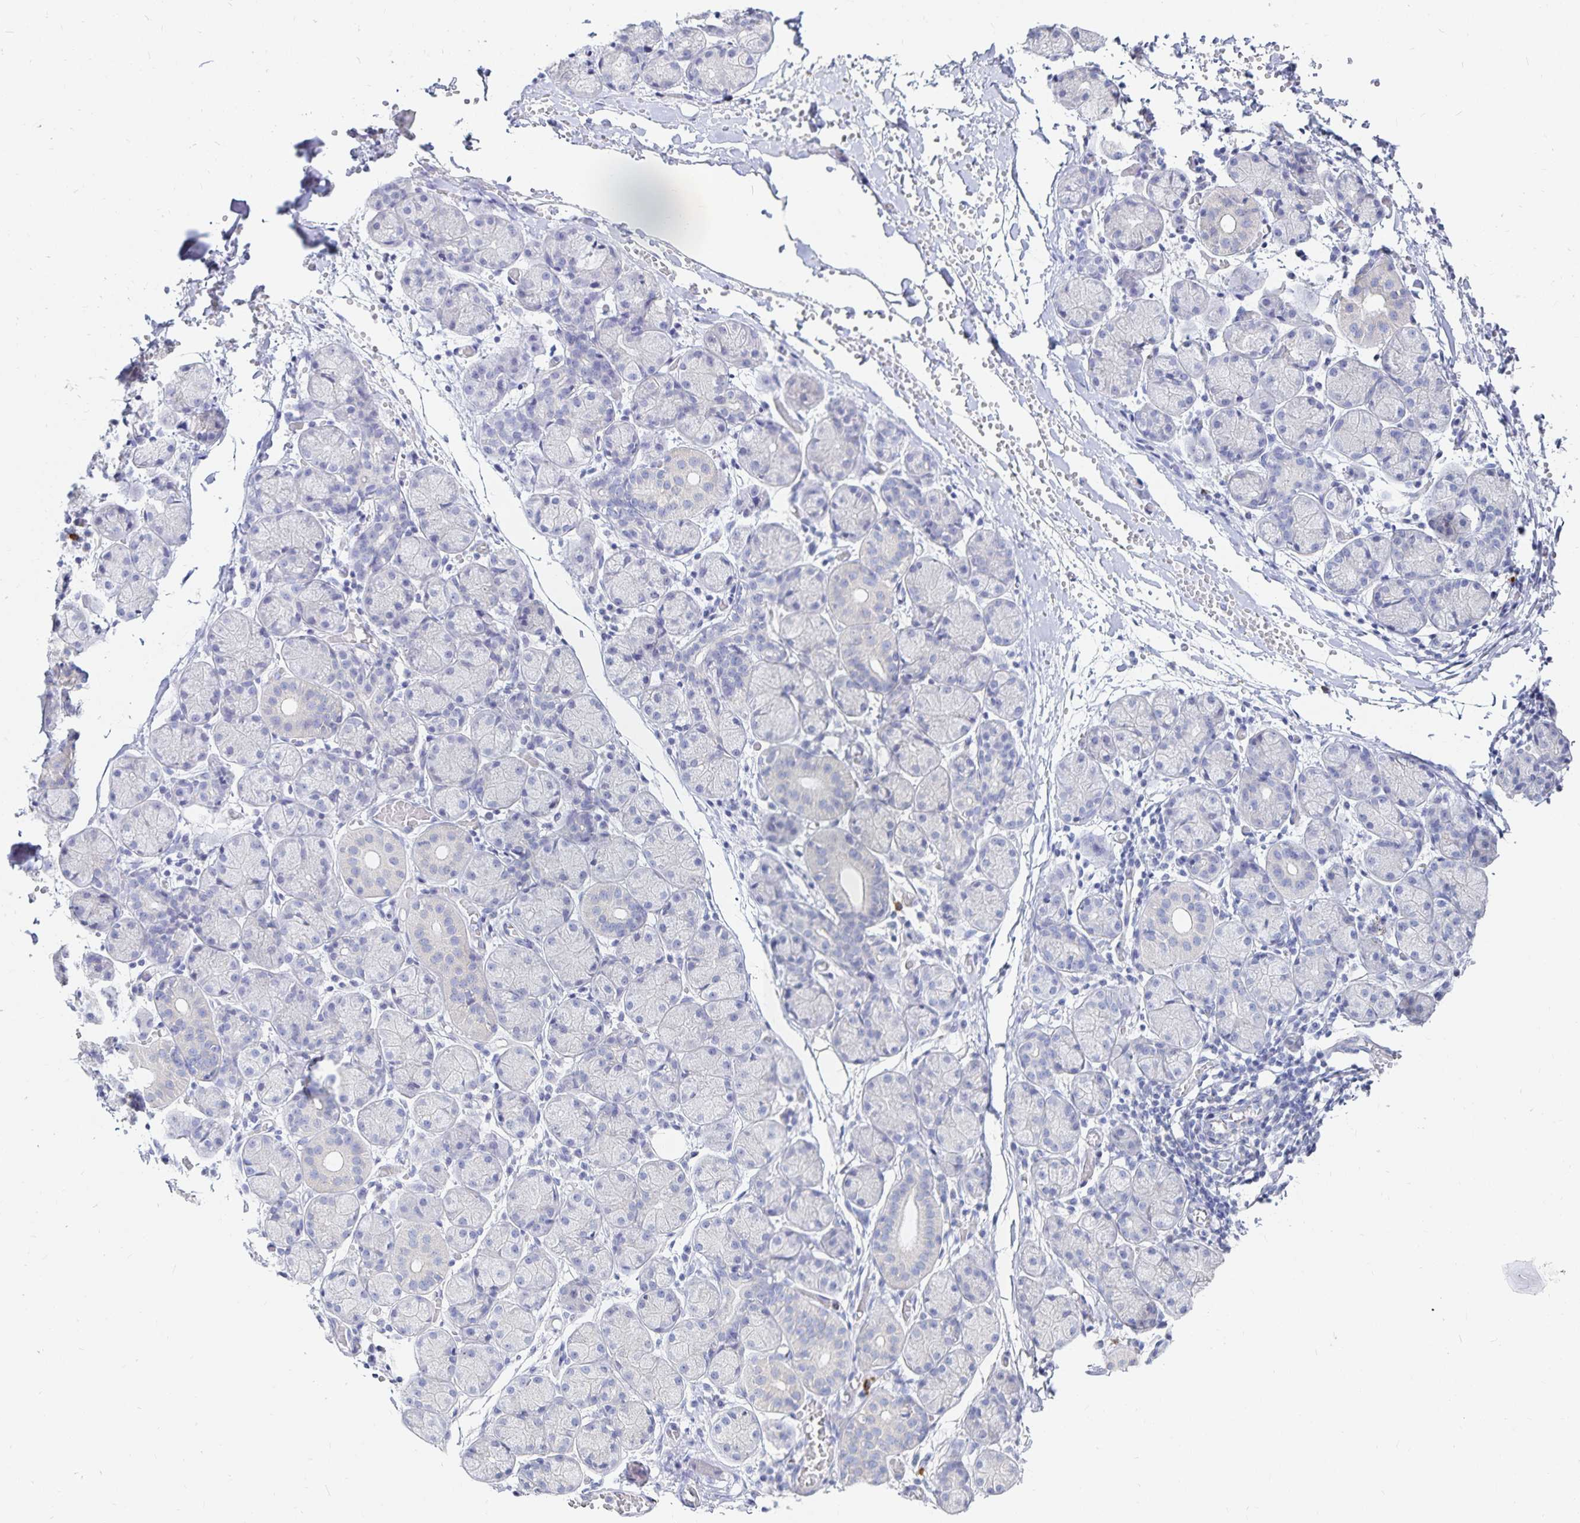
{"staining": {"intensity": "negative", "quantity": "none", "location": "none"}, "tissue": "salivary gland", "cell_type": "Glandular cells", "image_type": "normal", "snomed": [{"axis": "morphology", "description": "Normal tissue, NOS"}, {"axis": "topography", "description": "Salivary gland"}], "caption": "Salivary gland stained for a protein using immunohistochemistry exhibits no staining glandular cells.", "gene": "TNIP1", "patient": {"sex": "female", "age": 24}}